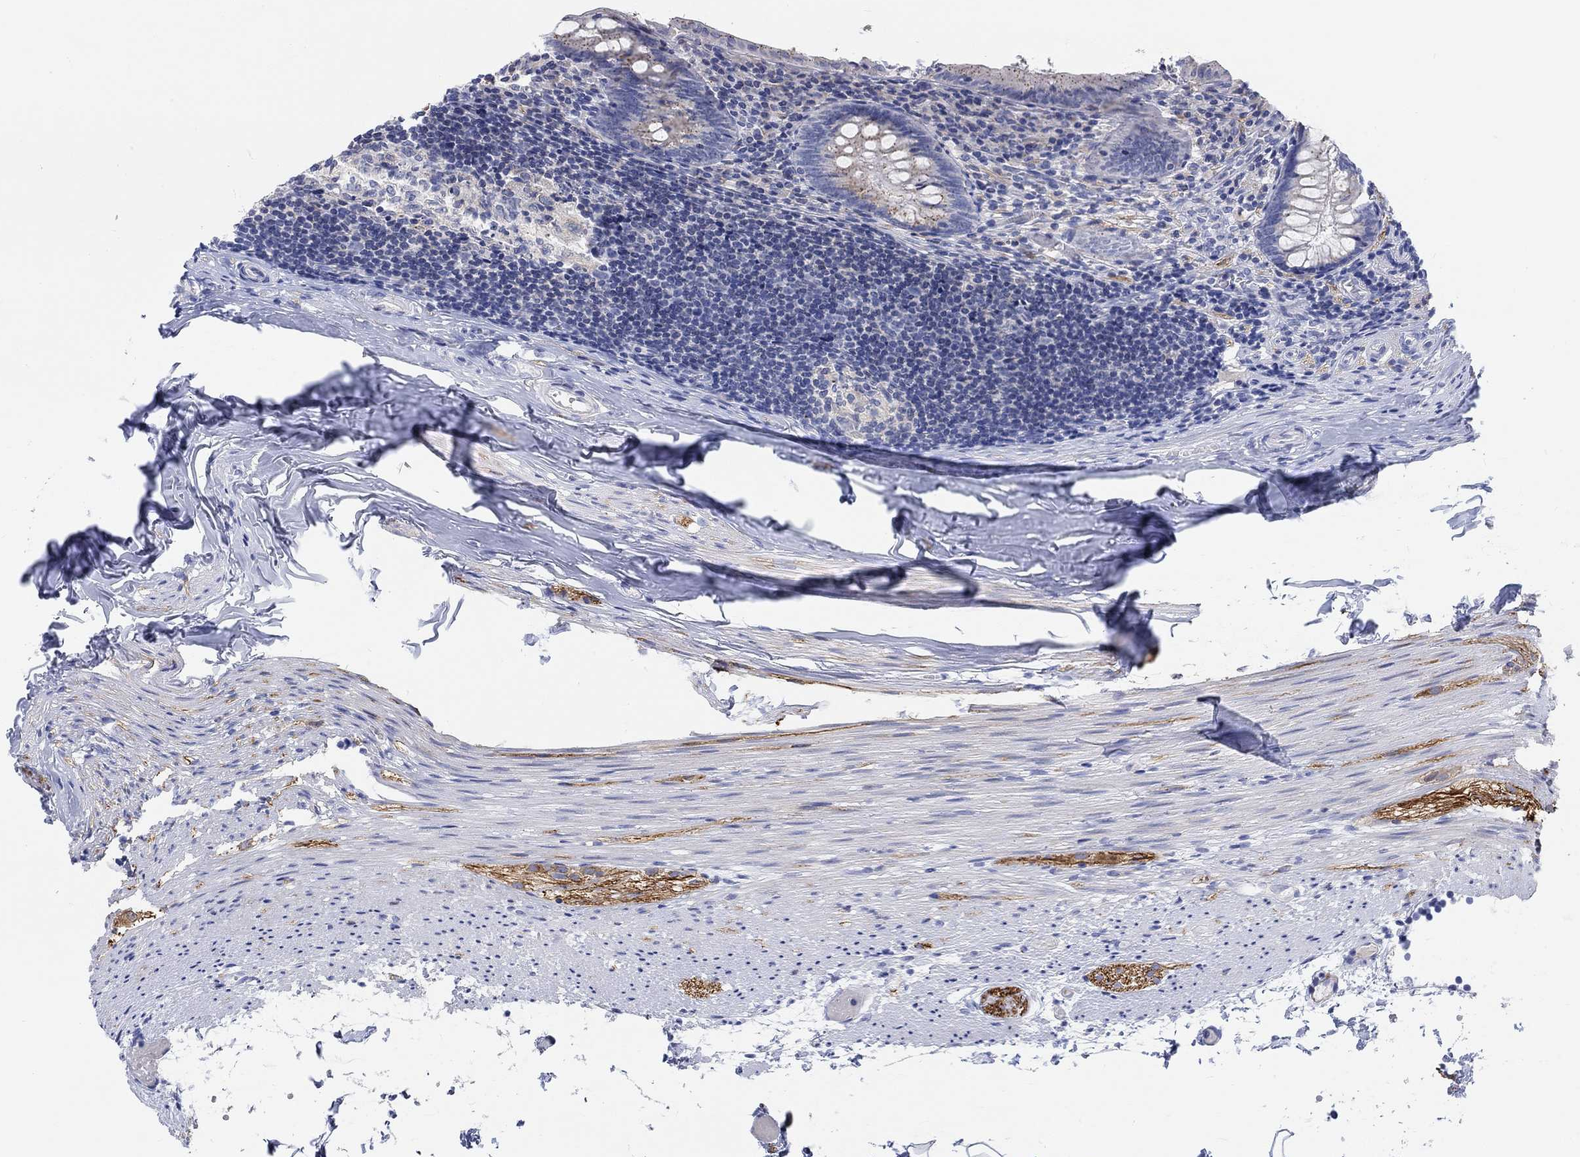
{"staining": {"intensity": "weak", "quantity": "<25%", "location": "cytoplasmic/membranous"}, "tissue": "appendix", "cell_type": "Glandular cells", "image_type": "normal", "snomed": [{"axis": "morphology", "description": "Normal tissue, NOS"}, {"axis": "topography", "description": "Appendix"}], "caption": "Immunohistochemical staining of benign appendix shows no significant positivity in glandular cells.", "gene": "NAV3", "patient": {"sex": "female", "age": 23}}